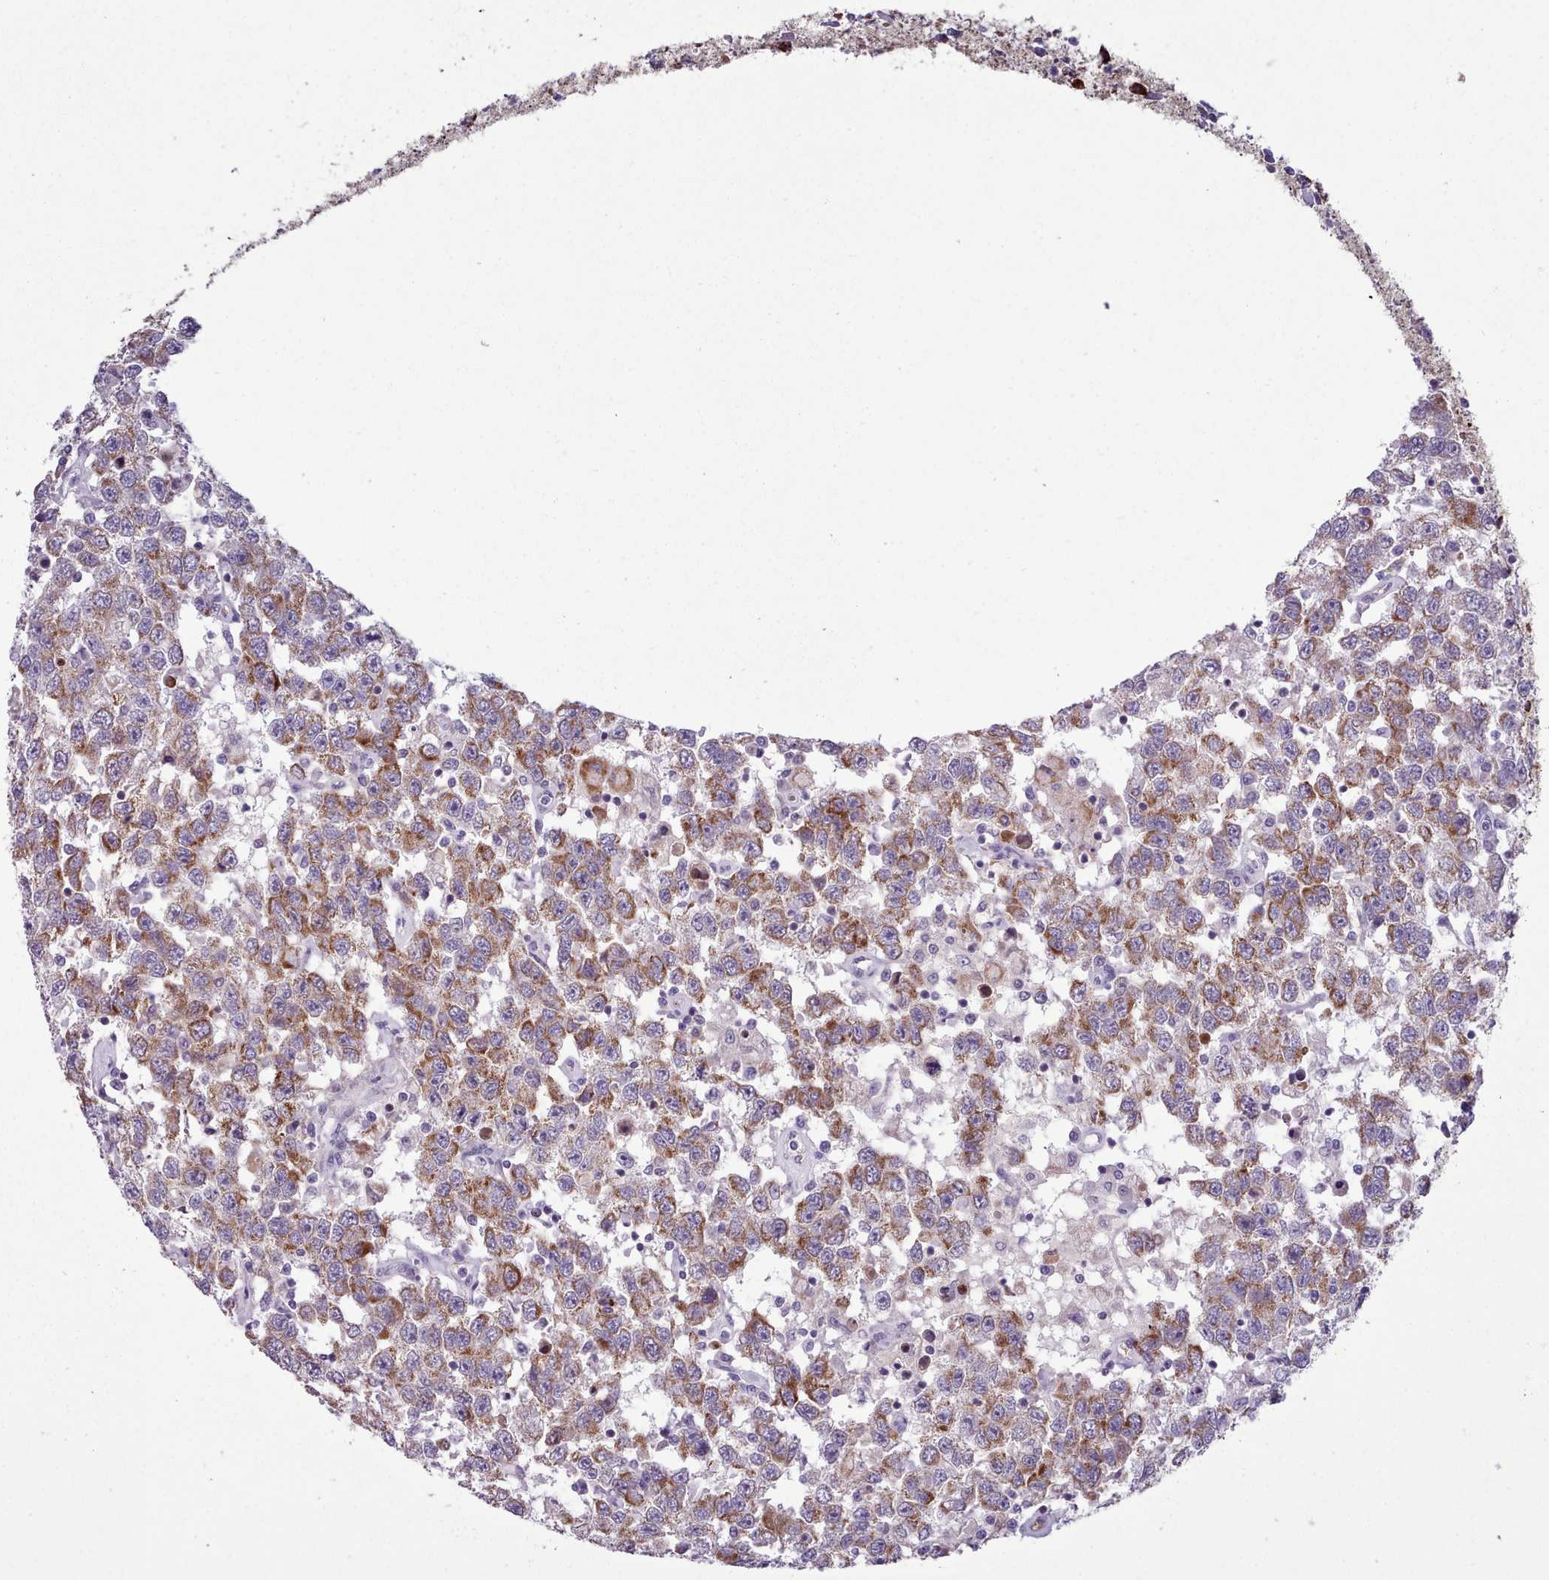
{"staining": {"intensity": "moderate", "quantity": ">75%", "location": "cytoplasmic/membranous"}, "tissue": "testis cancer", "cell_type": "Tumor cells", "image_type": "cancer", "snomed": [{"axis": "morphology", "description": "Seminoma, NOS"}, {"axis": "topography", "description": "Testis"}], "caption": "Moderate cytoplasmic/membranous protein expression is seen in about >75% of tumor cells in testis cancer.", "gene": "AK4", "patient": {"sex": "male", "age": 41}}